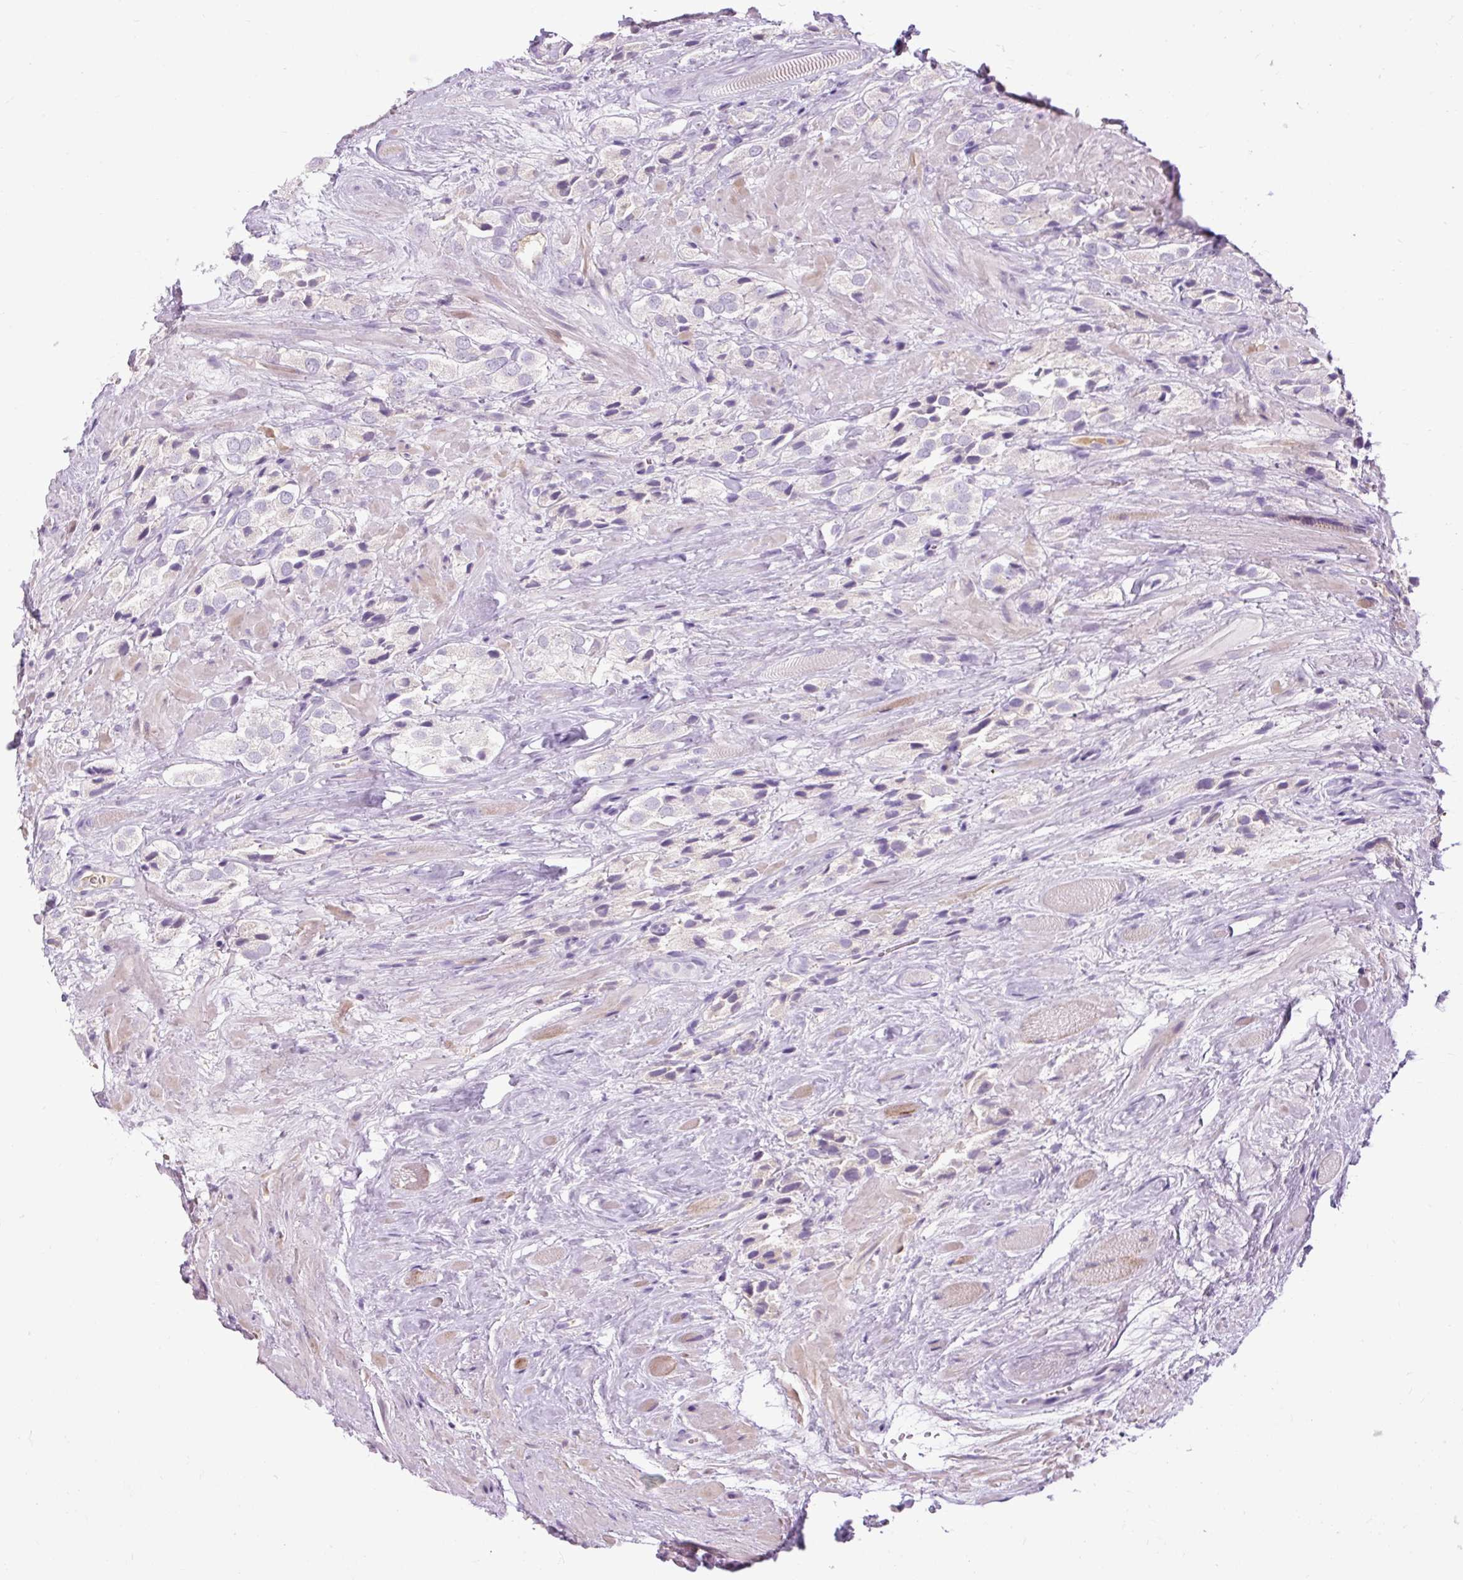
{"staining": {"intensity": "negative", "quantity": "none", "location": "none"}, "tissue": "prostate cancer", "cell_type": "Tumor cells", "image_type": "cancer", "snomed": [{"axis": "morphology", "description": "Adenocarcinoma, High grade"}, {"axis": "topography", "description": "Prostate and seminal vesicle, NOS"}], "caption": "Immunohistochemistry (IHC) micrograph of prostate adenocarcinoma (high-grade) stained for a protein (brown), which demonstrates no staining in tumor cells. (IHC, brightfield microscopy, high magnification).", "gene": "ARRDC2", "patient": {"sex": "male", "age": 64}}